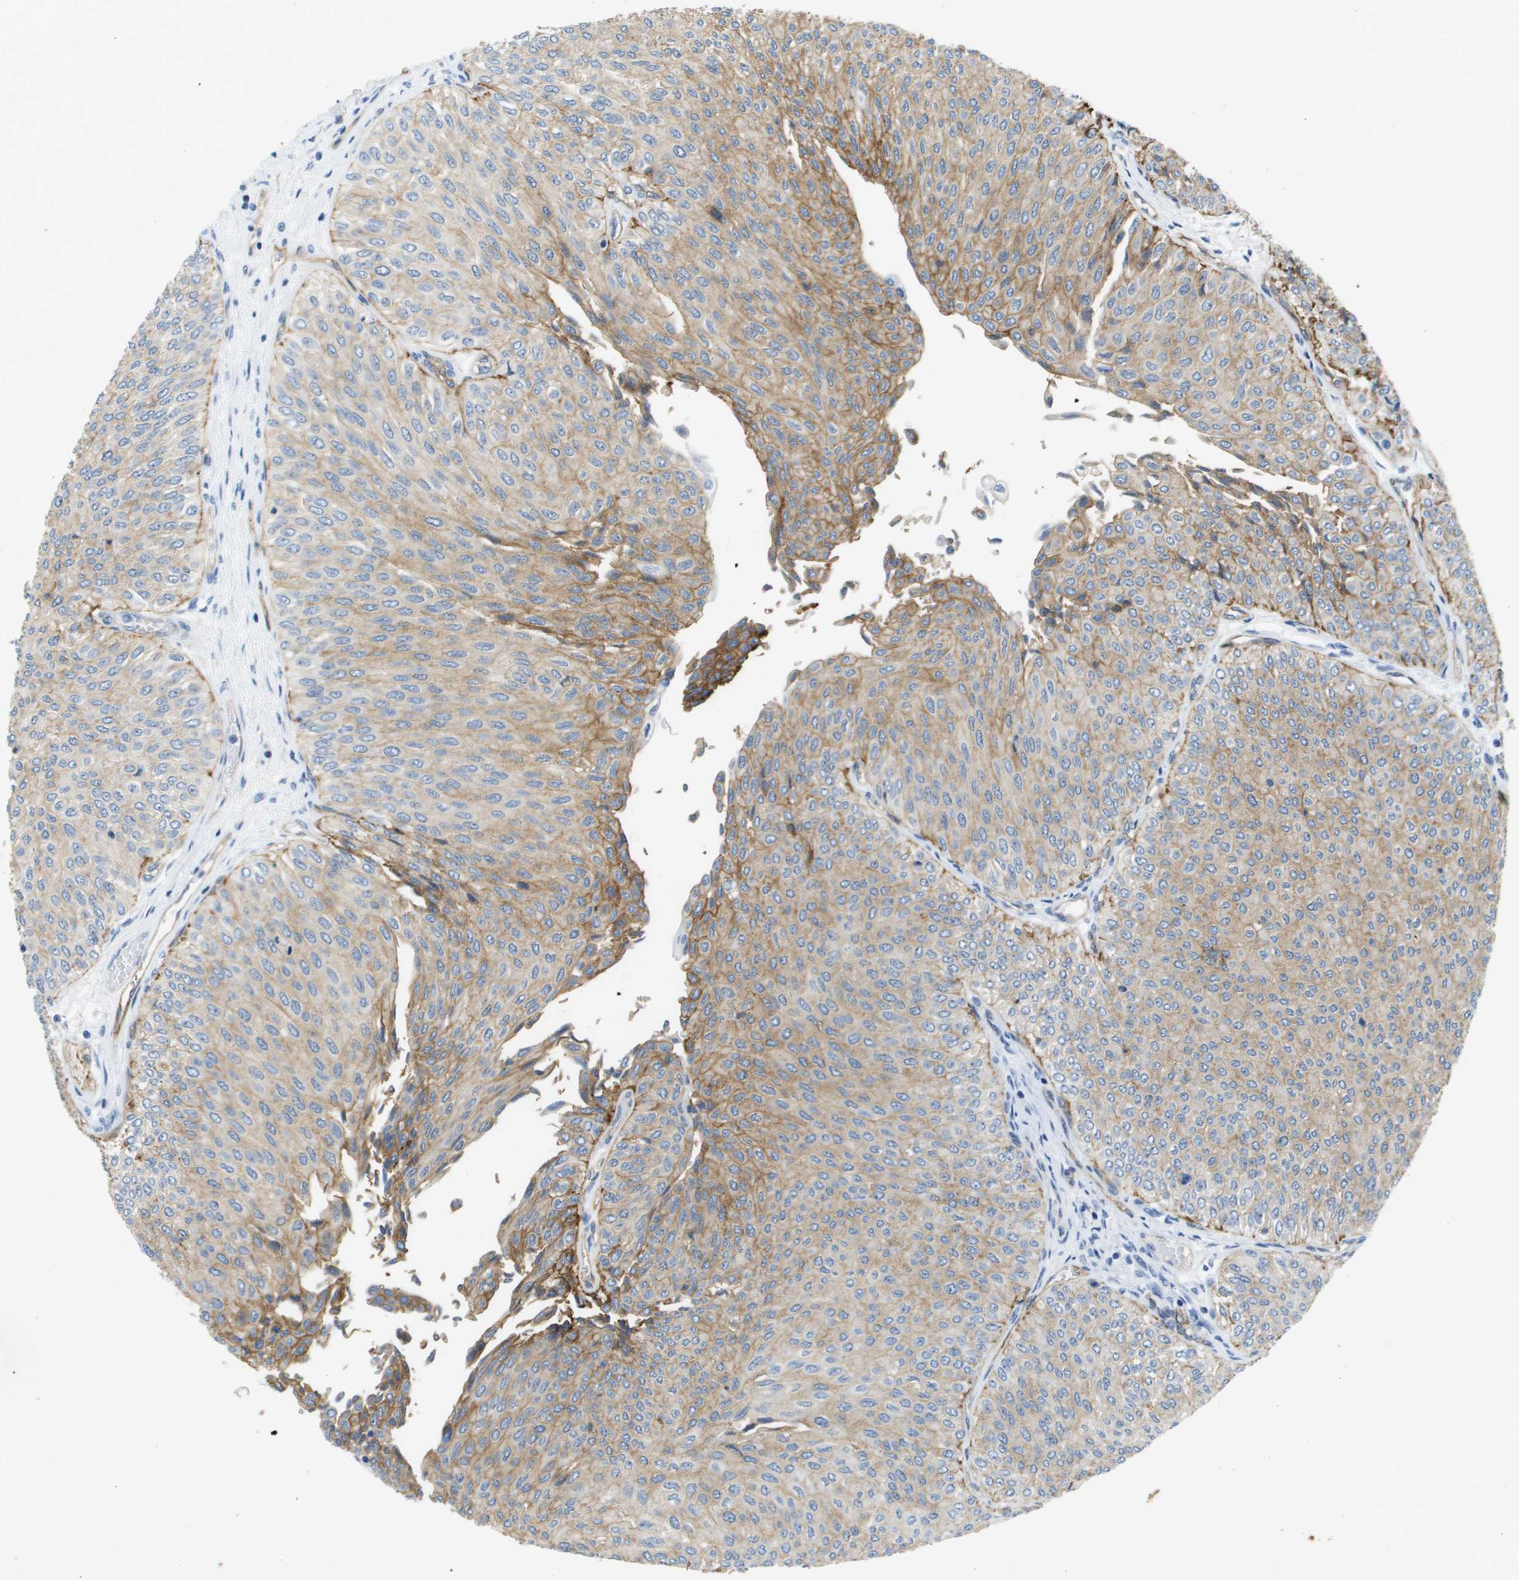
{"staining": {"intensity": "weak", "quantity": ">75%", "location": "cytoplasmic/membranous"}, "tissue": "urothelial cancer", "cell_type": "Tumor cells", "image_type": "cancer", "snomed": [{"axis": "morphology", "description": "Urothelial carcinoma, Low grade"}, {"axis": "topography", "description": "Urinary bladder"}], "caption": "IHC staining of urothelial cancer, which shows low levels of weak cytoplasmic/membranous staining in about >75% of tumor cells indicating weak cytoplasmic/membranous protein positivity. The staining was performed using DAB (3,3'-diaminobenzidine) (brown) for protein detection and nuclei were counterstained in hematoxylin (blue).", "gene": "ITGA6", "patient": {"sex": "male", "age": 78}}